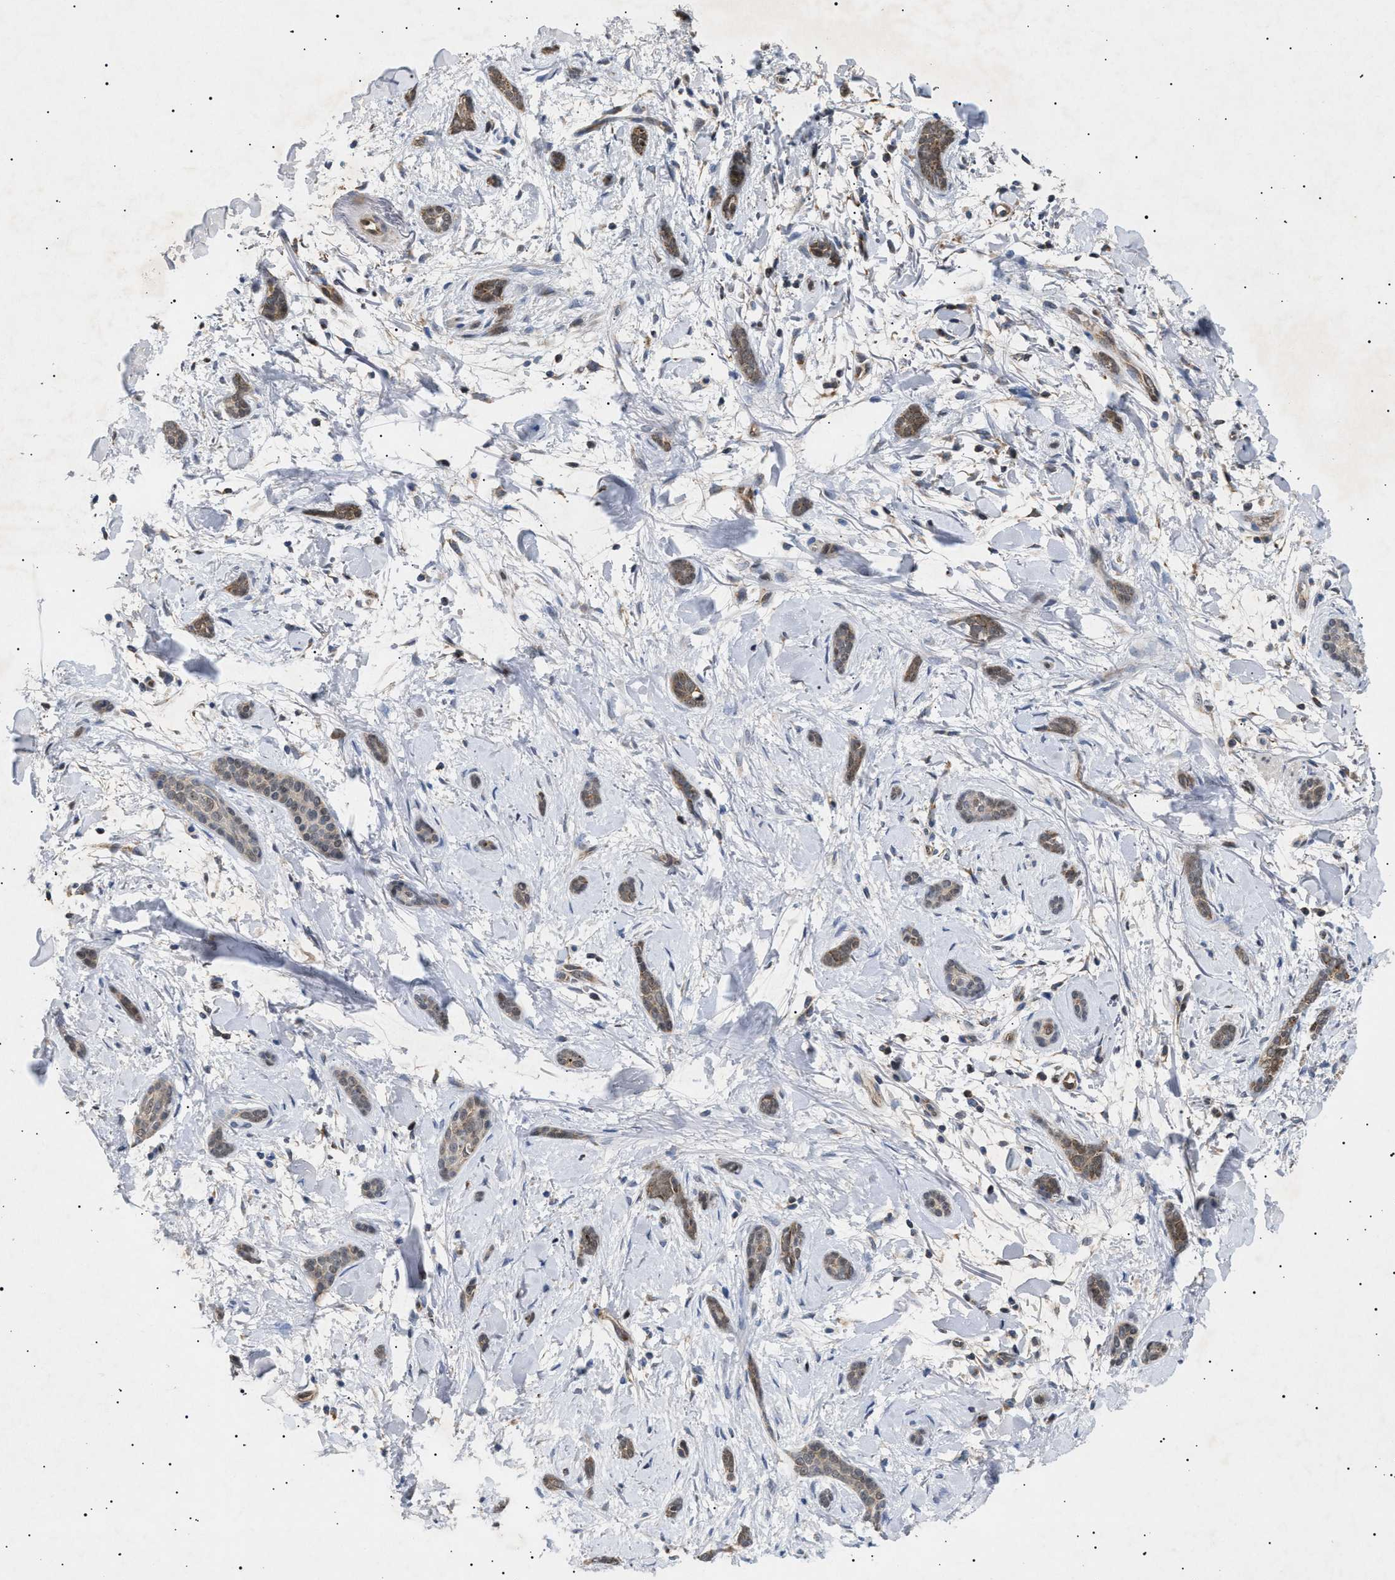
{"staining": {"intensity": "moderate", "quantity": ">75%", "location": "cytoplasmic/membranous"}, "tissue": "skin cancer", "cell_type": "Tumor cells", "image_type": "cancer", "snomed": [{"axis": "morphology", "description": "Basal cell carcinoma"}, {"axis": "morphology", "description": "Adnexal tumor, benign"}, {"axis": "topography", "description": "Skin"}], "caption": "Moderate cytoplasmic/membranous expression is seen in approximately >75% of tumor cells in skin basal cell carcinoma.", "gene": "SIRT5", "patient": {"sex": "female", "age": 42}}